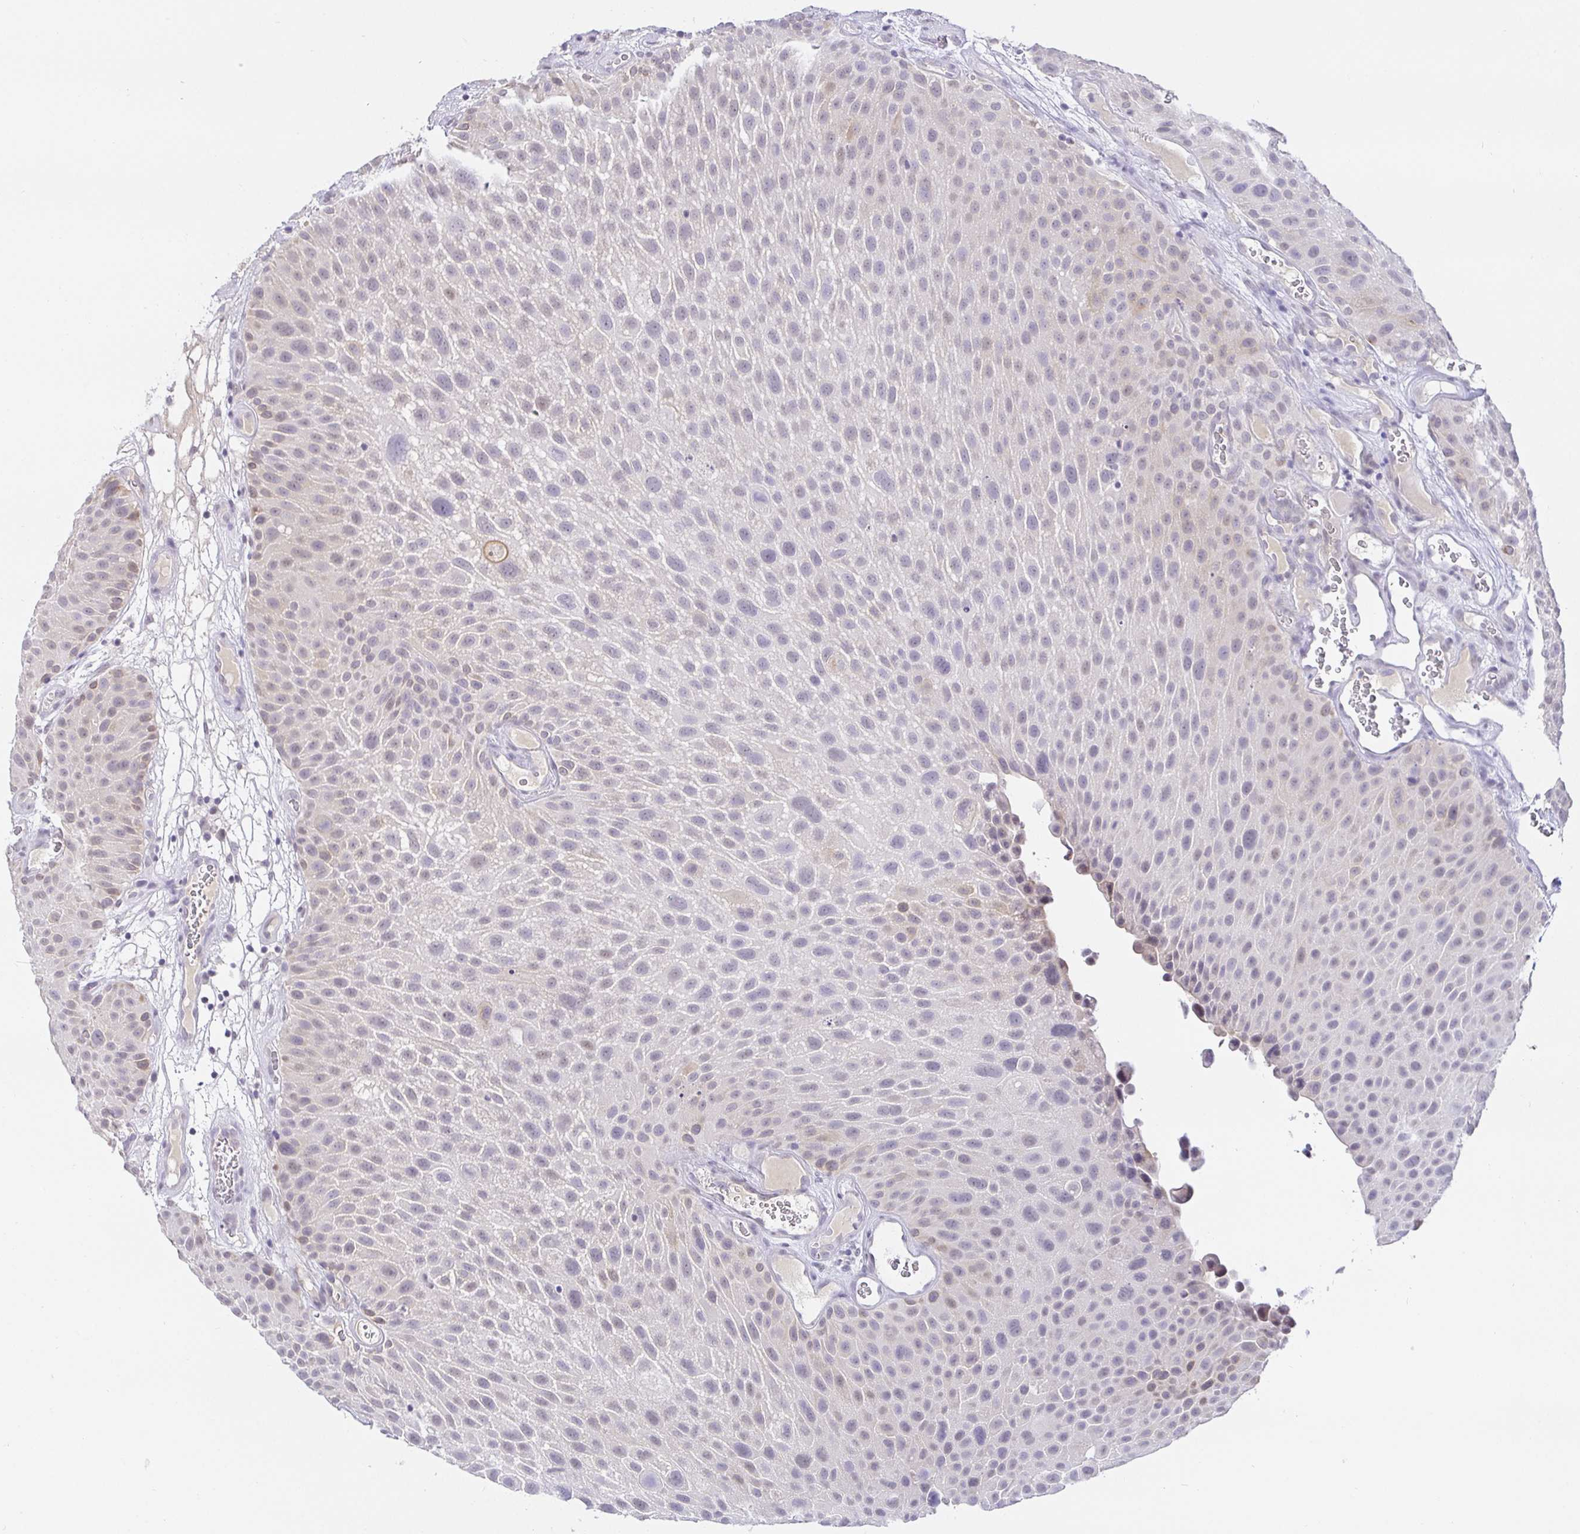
{"staining": {"intensity": "negative", "quantity": "none", "location": "none"}, "tissue": "urothelial cancer", "cell_type": "Tumor cells", "image_type": "cancer", "snomed": [{"axis": "morphology", "description": "Urothelial carcinoma, Low grade"}, {"axis": "topography", "description": "Urinary bladder"}], "caption": "Protein analysis of urothelial carcinoma (low-grade) reveals no significant staining in tumor cells.", "gene": "EZHIP", "patient": {"sex": "male", "age": 72}}